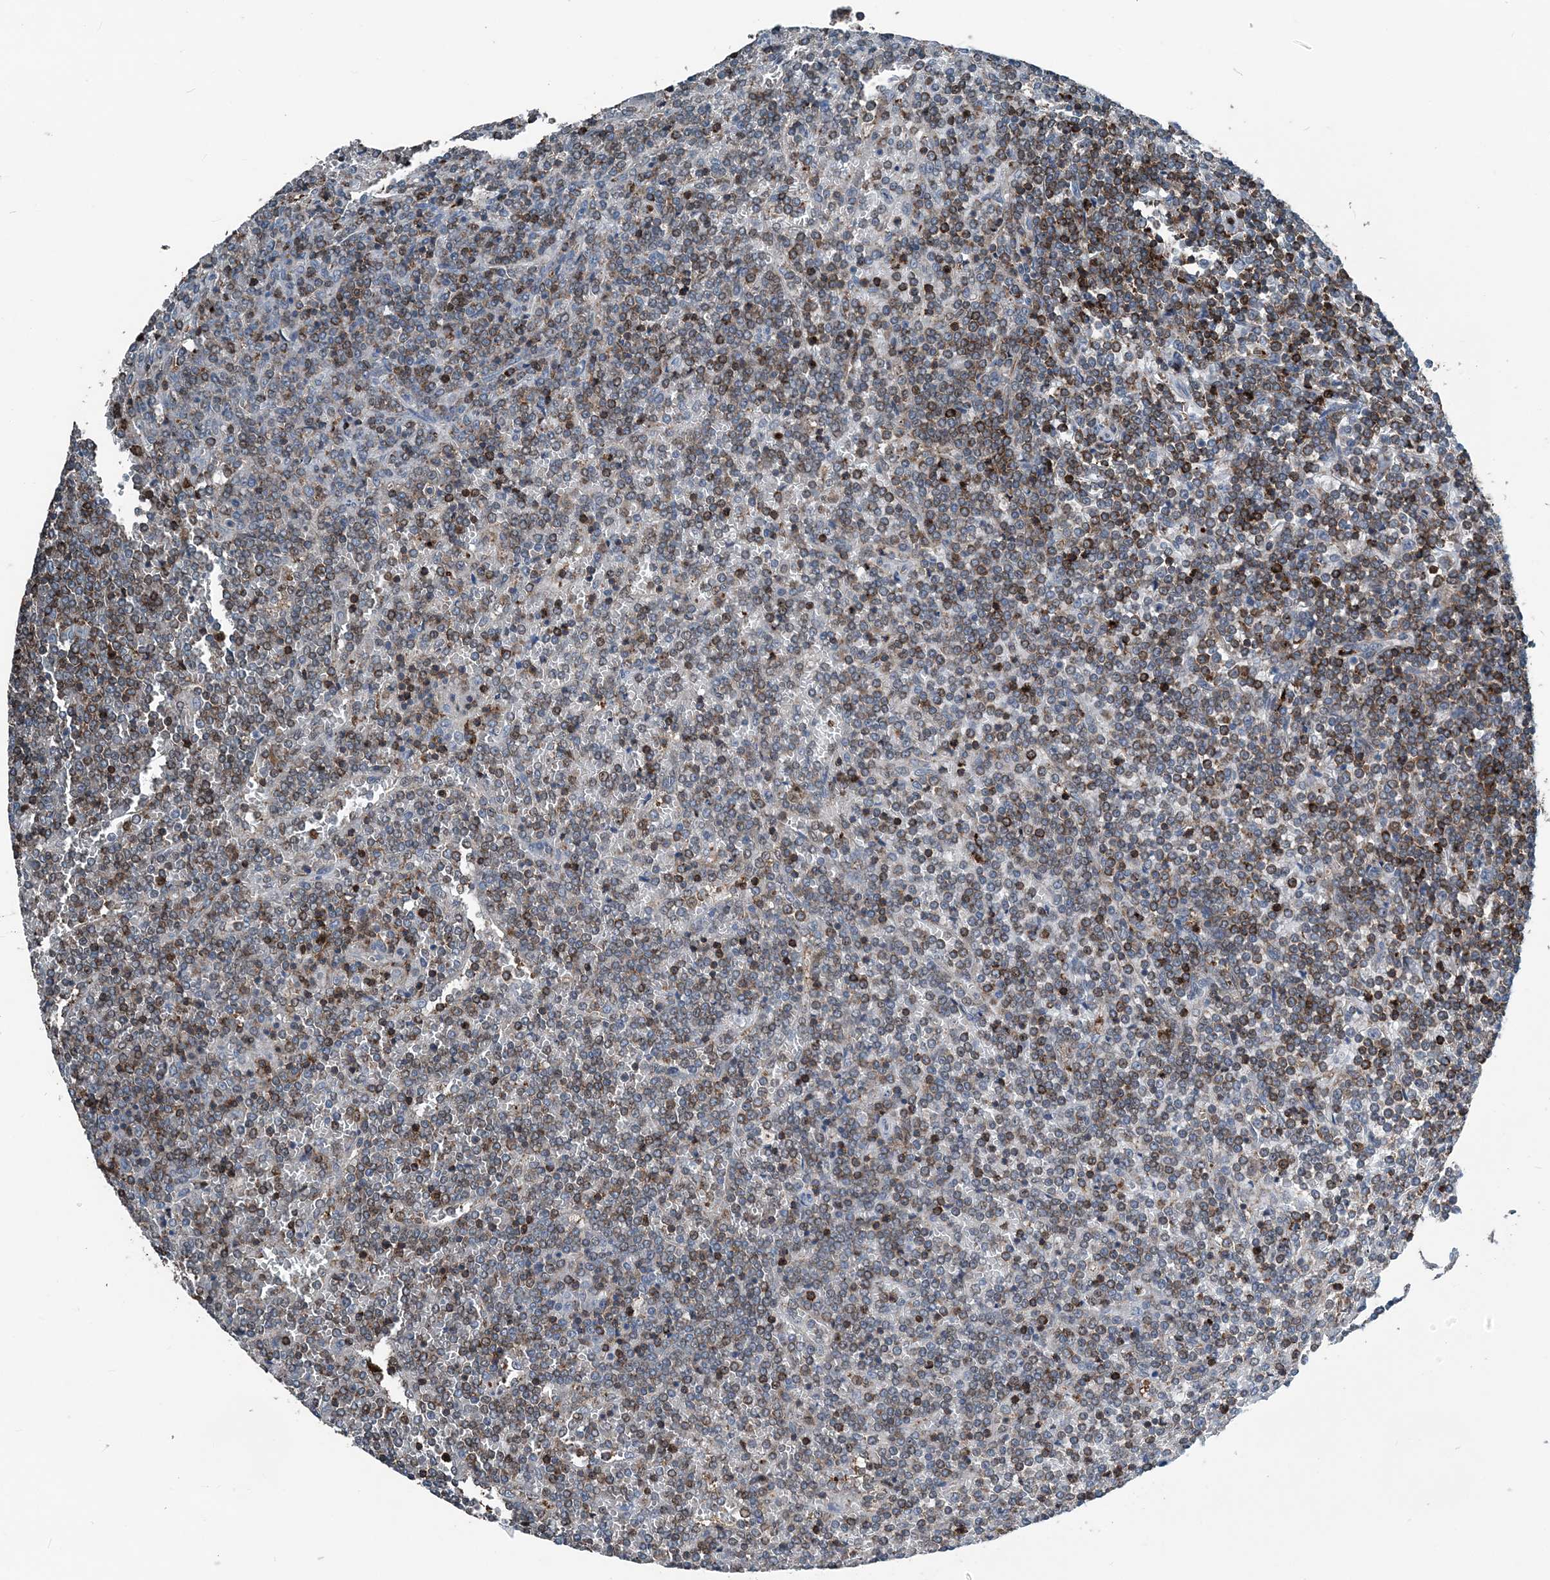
{"staining": {"intensity": "strong", "quantity": "<25%", "location": "cytoplasmic/membranous"}, "tissue": "lymphoma", "cell_type": "Tumor cells", "image_type": "cancer", "snomed": [{"axis": "morphology", "description": "Malignant lymphoma, non-Hodgkin's type, Low grade"}, {"axis": "topography", "description": "Spleen"}], "caption": "About <25% of tumor cells in lymphoma exhibit strong cytoplasmic/membranous protein positivity as visualized by brown immunohistochemical staining.", "gene": "CFL1", "patient": {"sex": "female", "age": 19}}